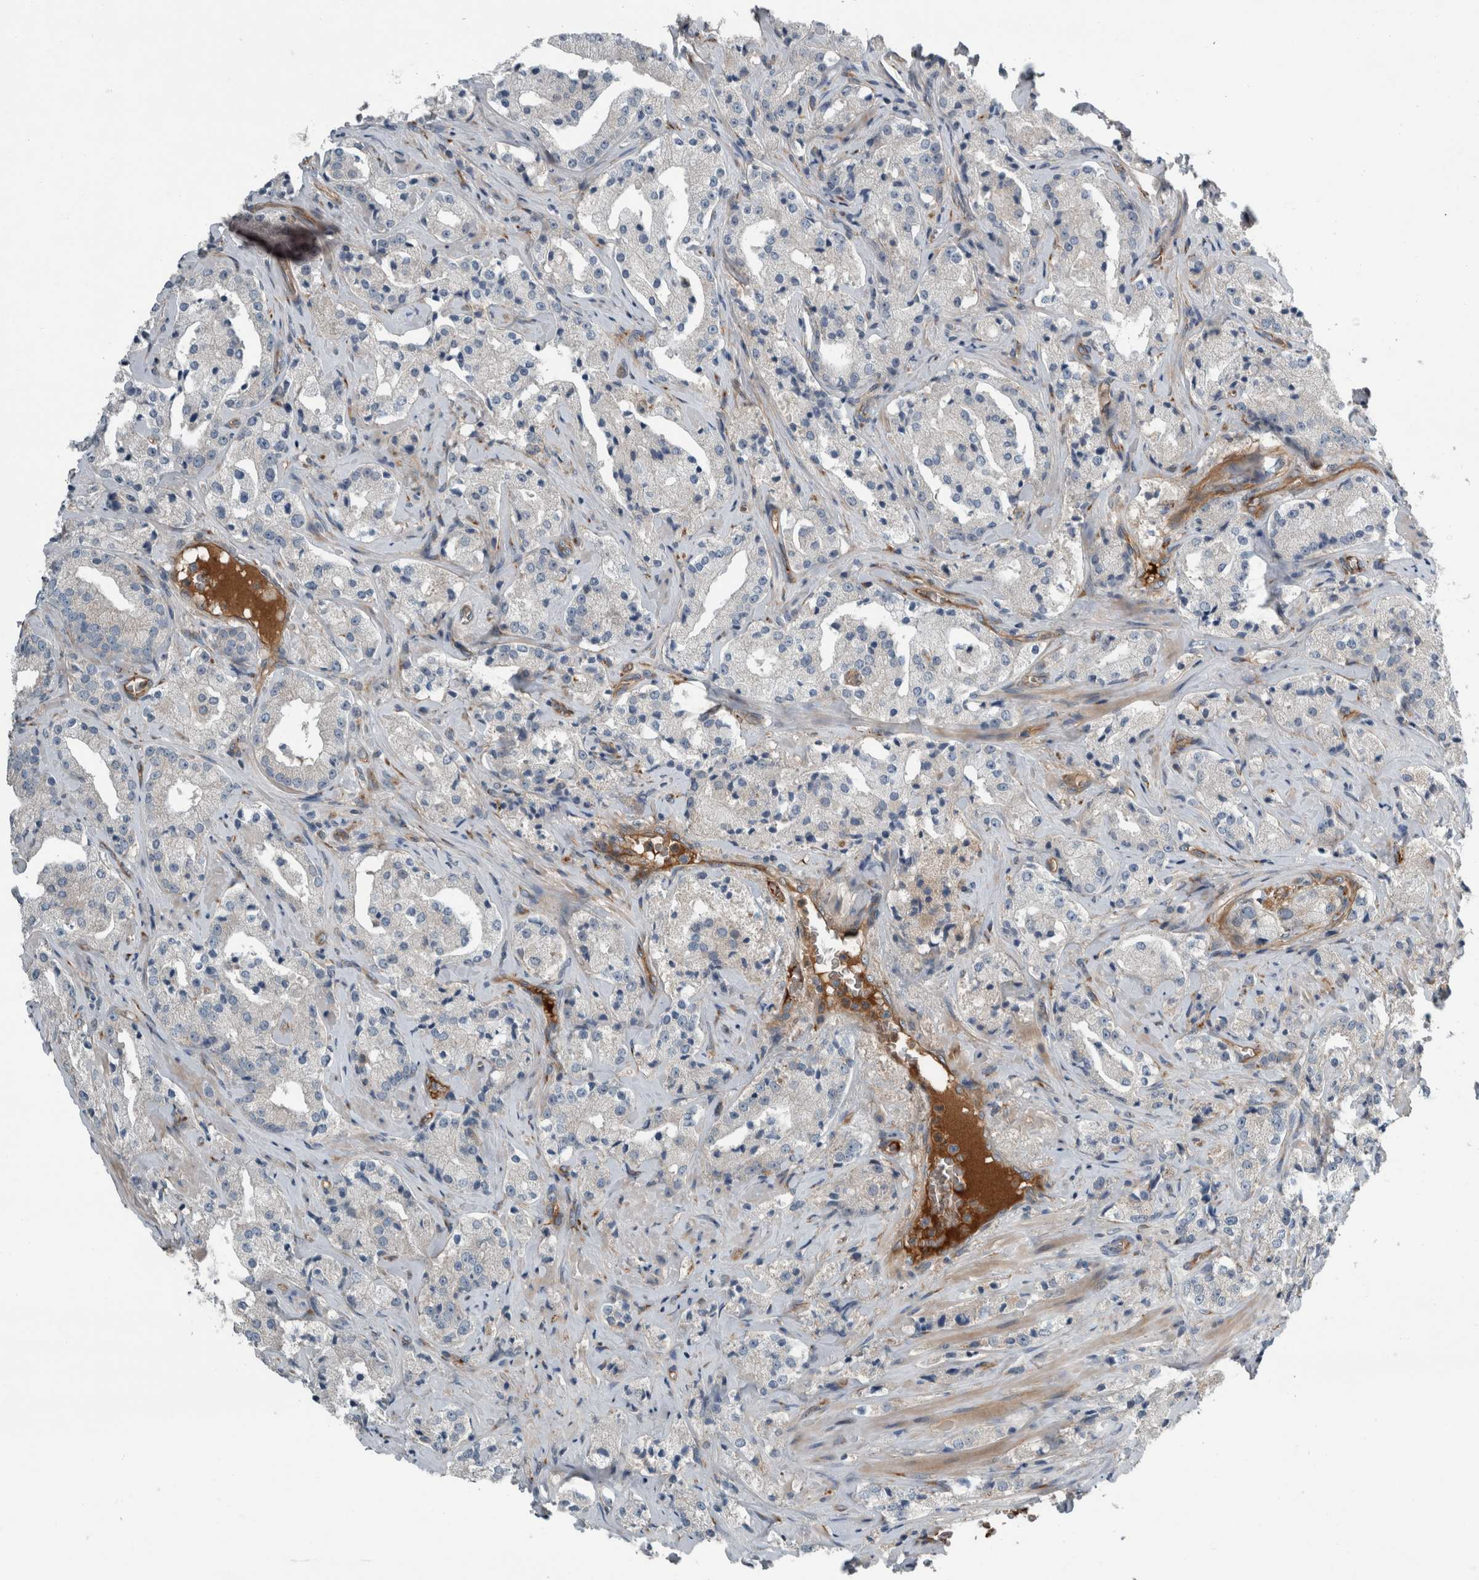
{"staining": {"intensity": "weak", "quantity": "25%-75%", "location": "cytoplasmic/membranous"}, "tissue": "prostate cancer", "cell_type": "Tumor cells", "image_type": "cancer", "snomed": [{"axis": "morphology", "description": "Adenocarcinoma, High grade"}, {"axis": "topography", "description": "Prostate"}], "caption": "Immunohistochemical staining of human high-grade adenocarcinoma (prostate) displays low levels of weak cytoplasmic/membranous staining in about 25%-75% of tumor cells. The protein is shown in brown color, while the nuclei are stained blue.", "gene": "GLT8D2", "patient": {"sex": "male", "age": 63}}